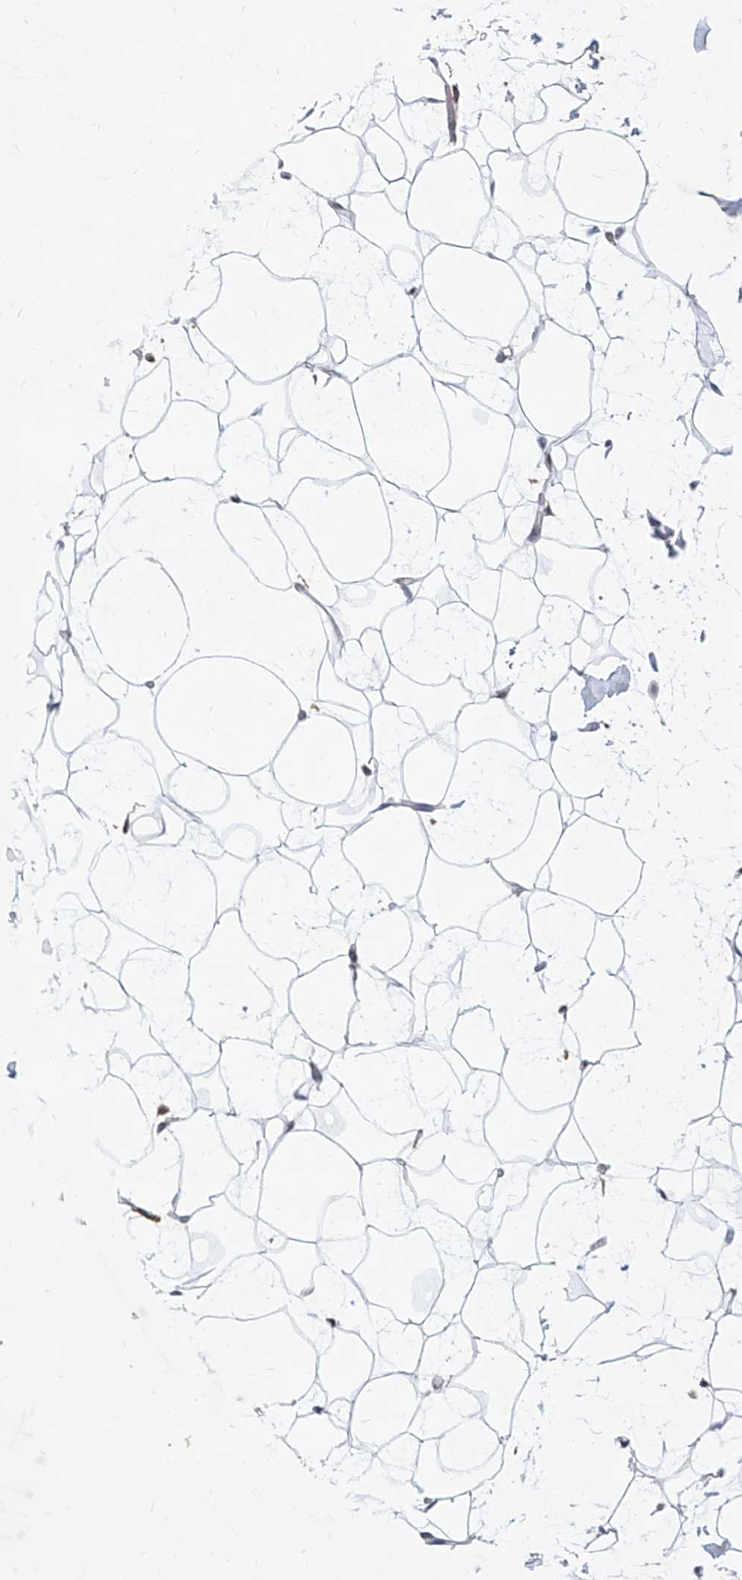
{"staining": {"intensity": "negative", "quantity": "none", "location": "none"}, "tissue": "adipose tissue", "cell_type": "Adipocytes", "image_type": "normal", "snomed": [{"axis": "morphology", "description": "Normal tissue, NOS"}, {"axis": "topography", "description": "Breast"}], "caption": "This is a image of immunohistochemistry (IHC) staining of benign adipose tissue, which shows no positivity in adipocytes.", "gene": "MX2", "patient": {"sex": "female", "age": 23}}